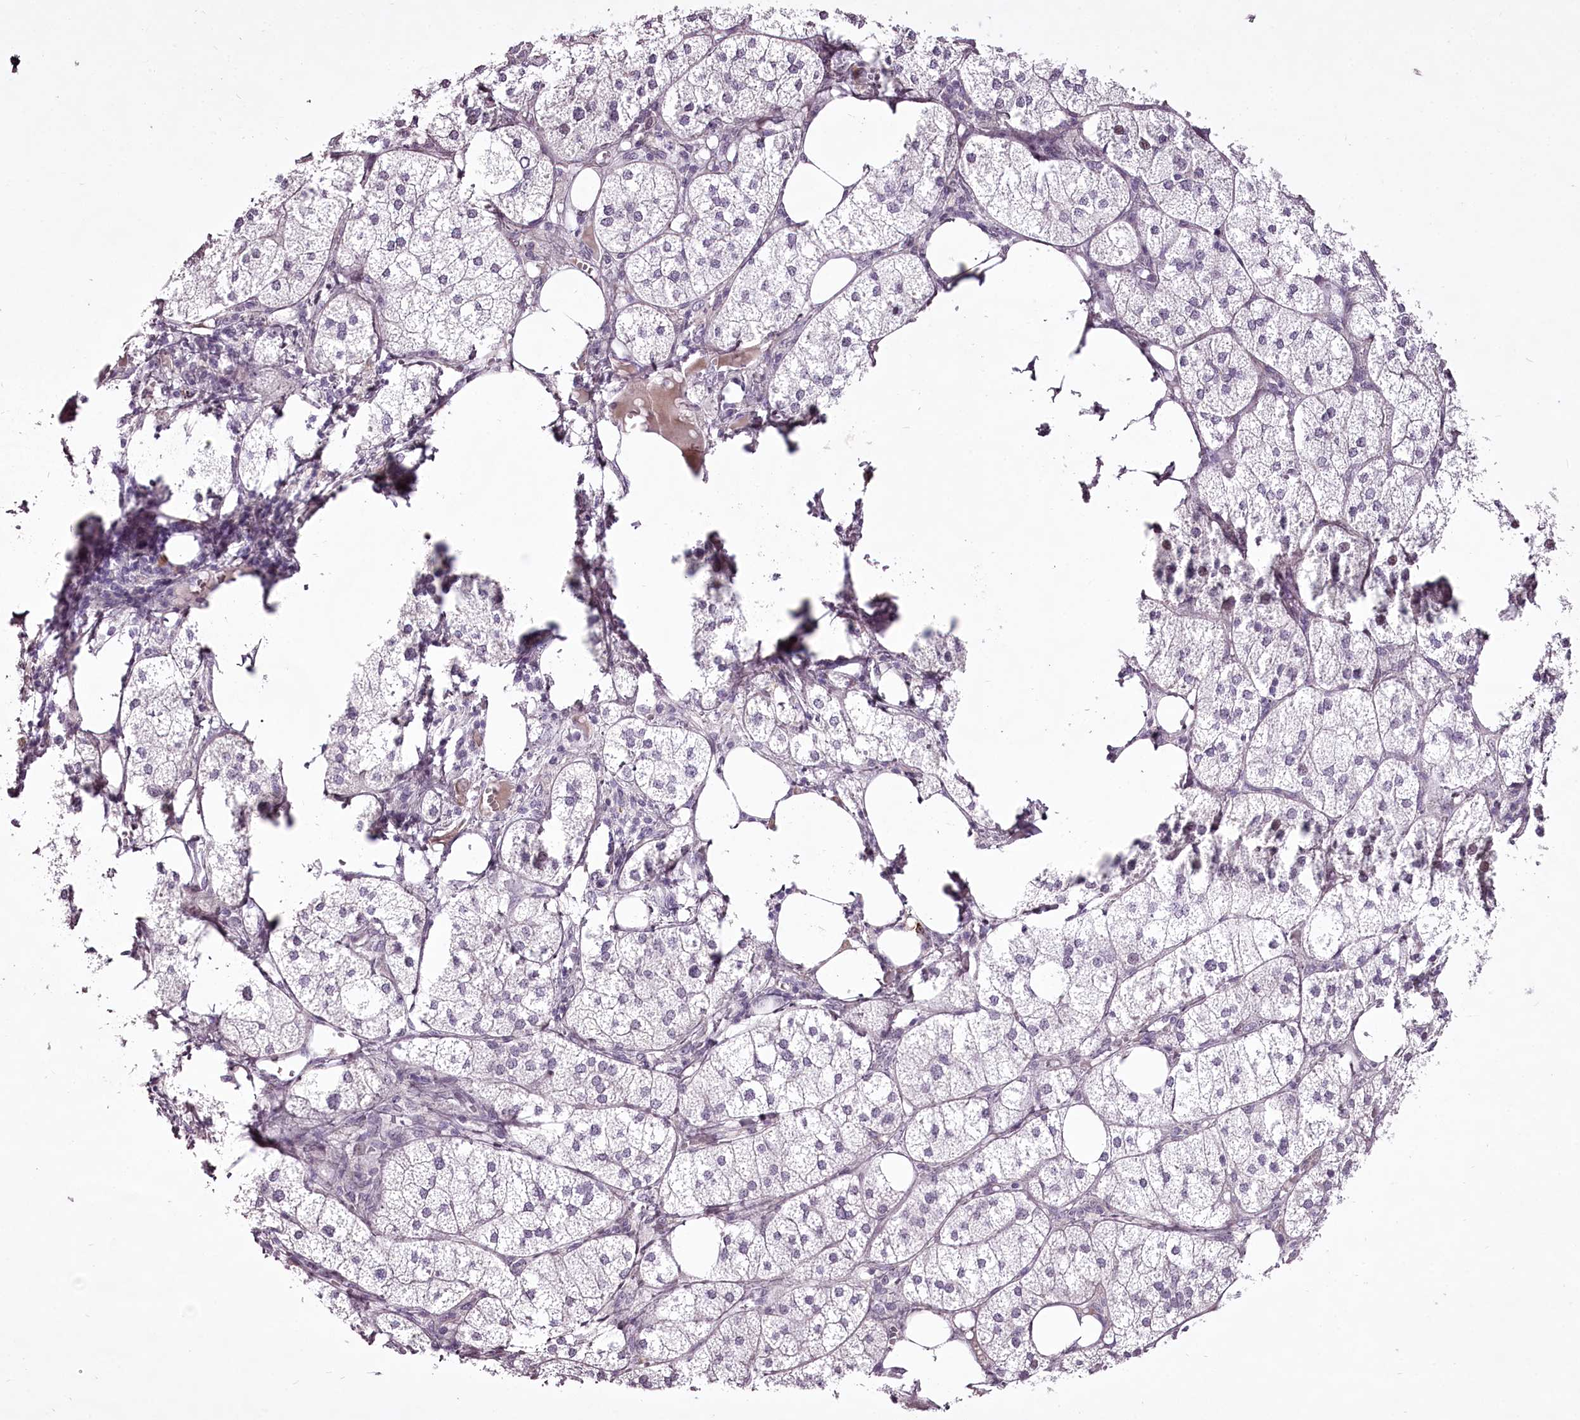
{"staining": {"intensity": "negative", "quantity": "none", "location": "none"}, "tissue": "adrenal gland", "cell_type": "Glandular cells", "image_type": "normal", "snomed": [{"axis": "morphology", "description": "Normal tissue, NOS"}, {"axis": "topography", "description": "Adrenal gland"}], "caption": "Immunohistochemistry (IHC) of unremarkable human adrenal gland displays no positivity in glandular cells. (DAB (3,3'-diaminobenzidine) immunohistochemistry, high magnification).", "gene": "C1orf56", "patient": {"sex": "female", "age": 61}}